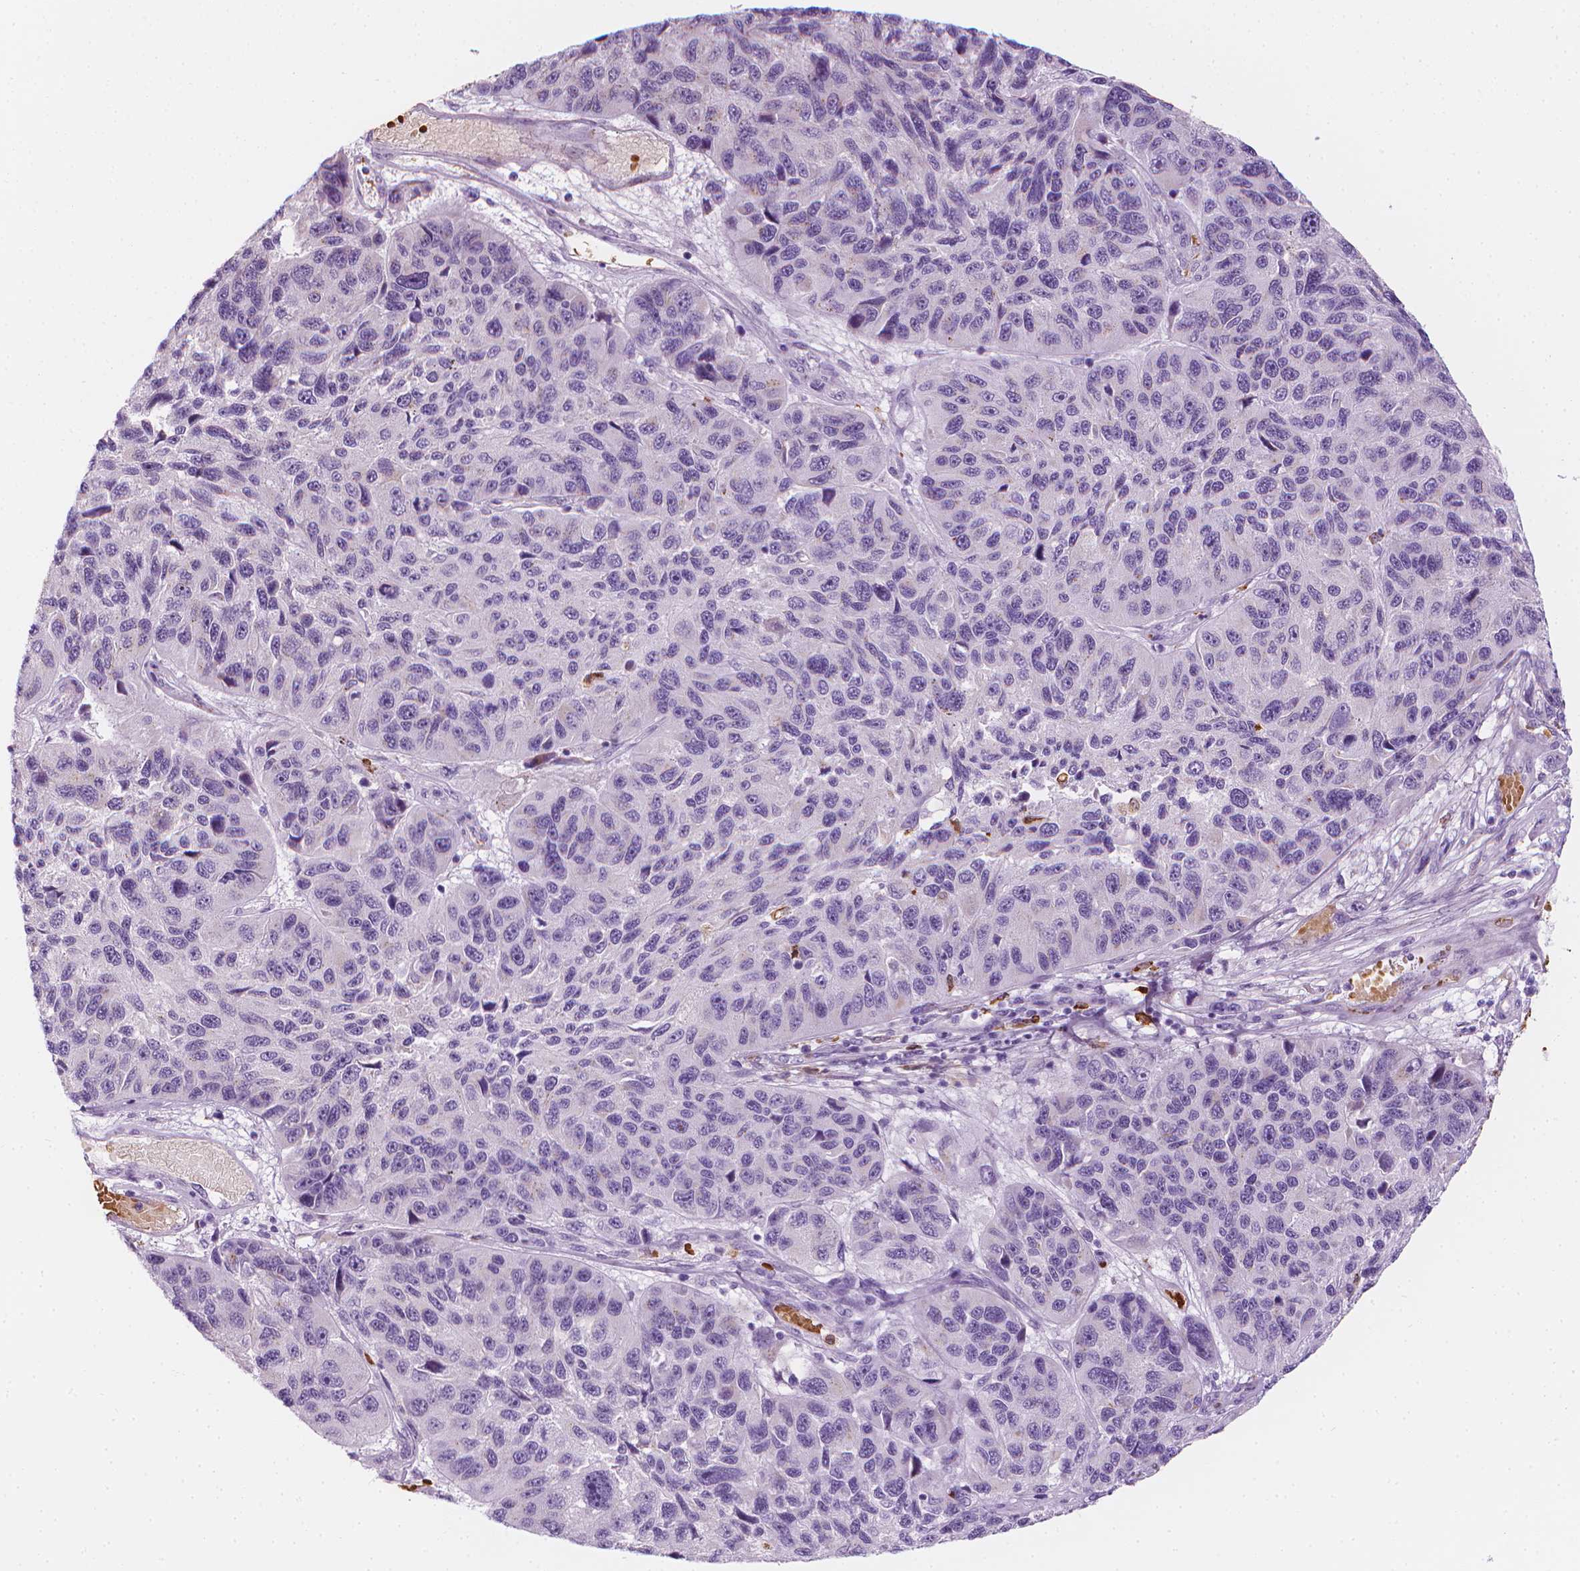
{"staining": {"intensity": "negative", "quantity": "none", "location": "none"}, "tissue": "melanoma", "cell_type": "Tumor cells", "image_type": "cancer", "snomed": [{"axis": "morphology", "description": "Malignant melanoma, NOS"}, {"axis": "topography", "description": "Skin"}], "caption": "Tumor cells are negative for brown protein staining in malignant melanoma.", "gene": "CES1", "patient": {"sex": "male", "age": 53}}